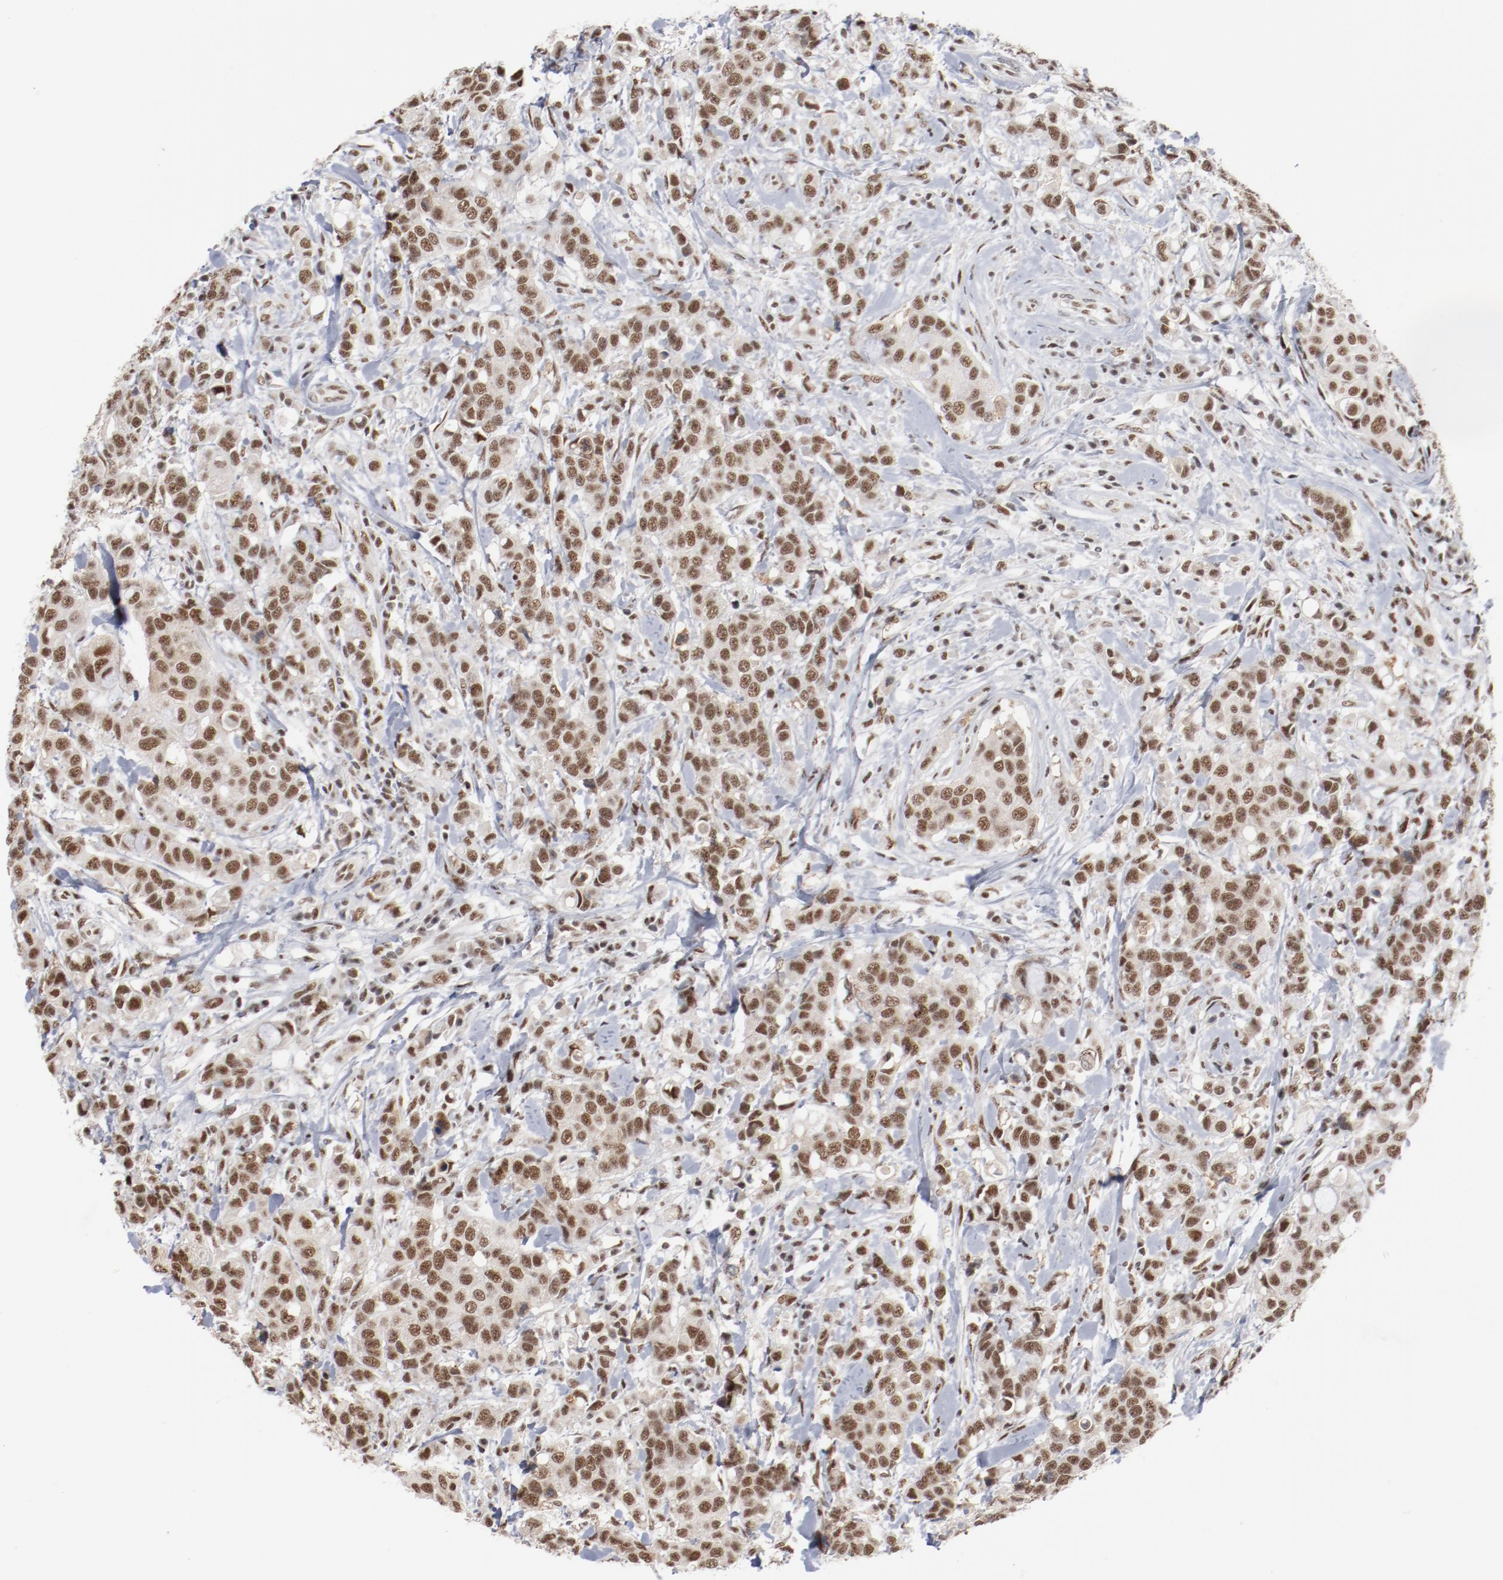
{"staining": {"intensity": "moderate", "quantity": ">75%", "location": "nuclear"}, "tissue": "breast cancer", "cell_type": "Tumor cells", "image_type": "cancer", "snomed": [{"axis": "morphology", "description": "Duct carcinoma"}, {"axis": "topography", "description": "Breast"}], "caption": "This image demonstrates immunohistochemistry (IHC) staining of breast intraductal carcinoma, with medium moderate nuclear staining in about >75% of tumor cells.", "gene": "BUB3", "patient": {"sex": "female", "age": 27}}